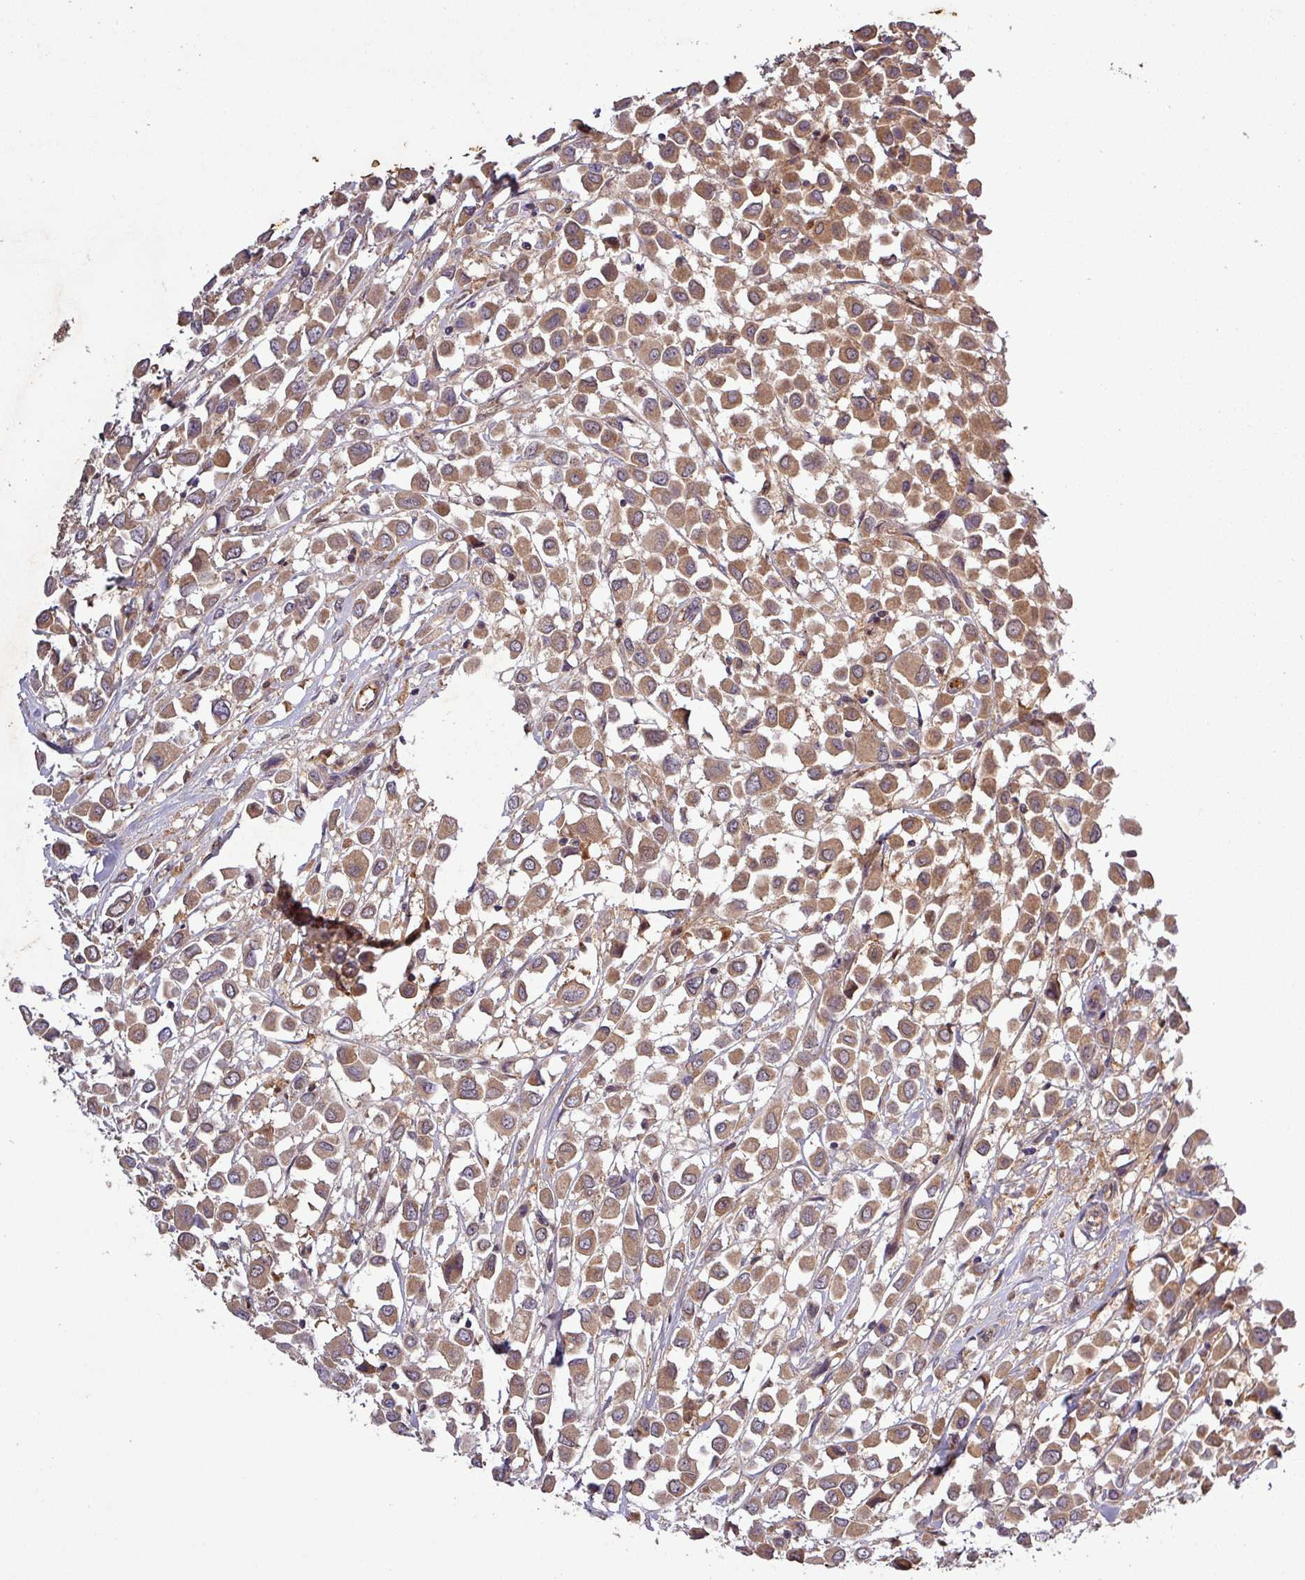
{"staining": {"intensity": "moderate", "quantity": ">75%", "location": "cytoplasmic/membranous"}, "tissue": "breast cancer", "cell_type": "Tumor cells", "image_type": "cancer", "snomed": [{"axis": "morphology", "description": "Duct carcinoma"}, {"axis": "topography", "description": "Breast"}], "caption": "IHC histopathology image of breast cancer (intraductal carcinoma) stained for a protein (brown), which exhibits medium levels of moderate cytoplasmic/membranous positivity in approximately >75% of tumor cells.", "gene": "SIRPB2", "patient": {"sex": "female", "age": 61}}